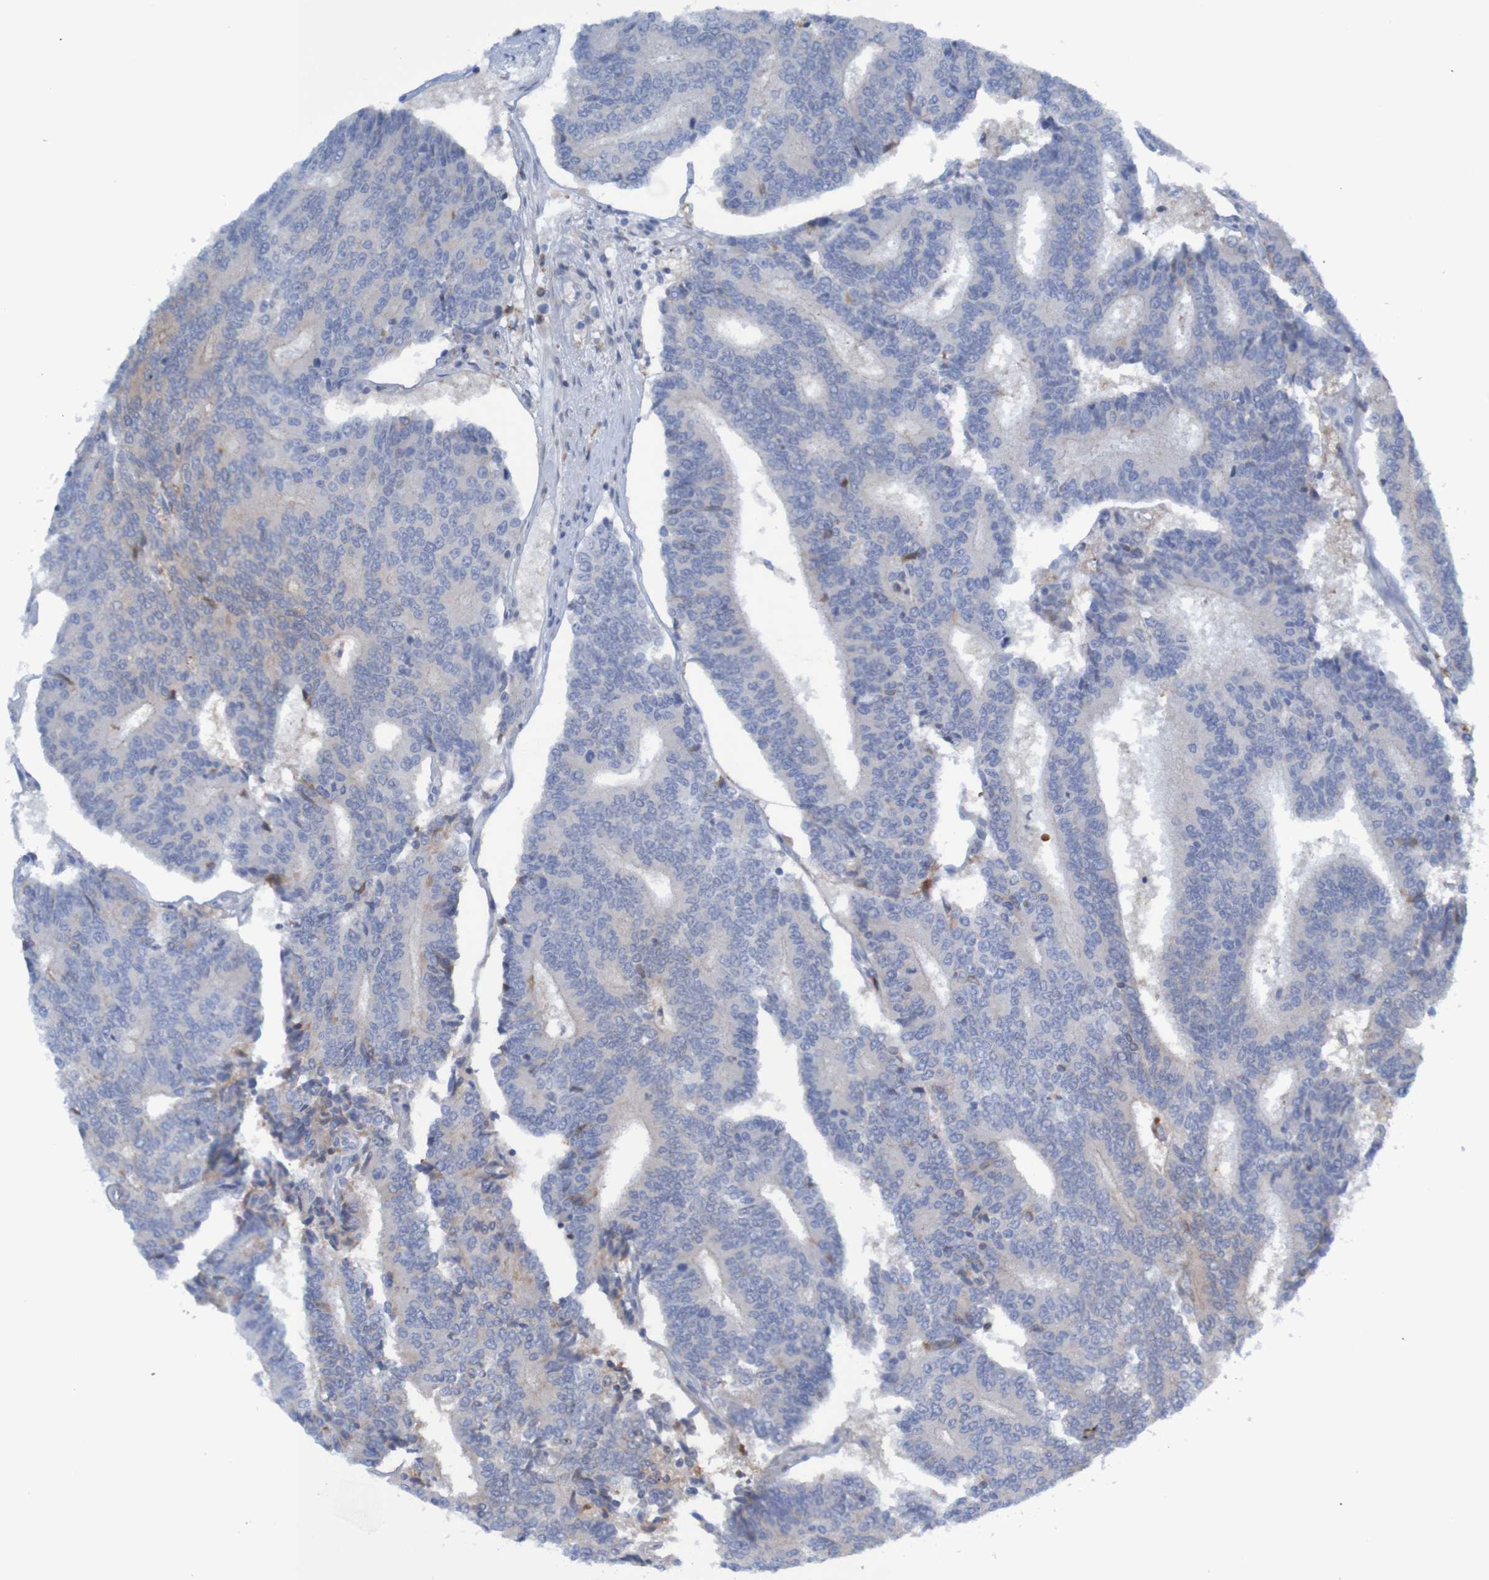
{"staining": {"intensity": "negative", "quantity": "none", "location": "none"}, "tissue": "prostate cancer", "cell_type": "Tumor cells", "image_type": "cancer", "snomed": [{"axis": "morphology", "description": "Normal tissue, NOS"}, {"axis": "morphology", "description": "Adenocarcinoma, High grade"}, {"axis": "topography", "description": "Prostate"}, {"axis": "topography", "description": "Seminal veicle"}], "caption": "Prostate cancer (high-grade adenocarcinoma) was stained to show a protein in brown. There is no significant expression in tumor cells. The staining was performed using DAB to visualize the protein expression in brown, while the nuclei were stained in blue with hematoxylin (Magnification: 20x).", "gene": "ANGPT4", "patient": {"sex": "male", "age": 55}}